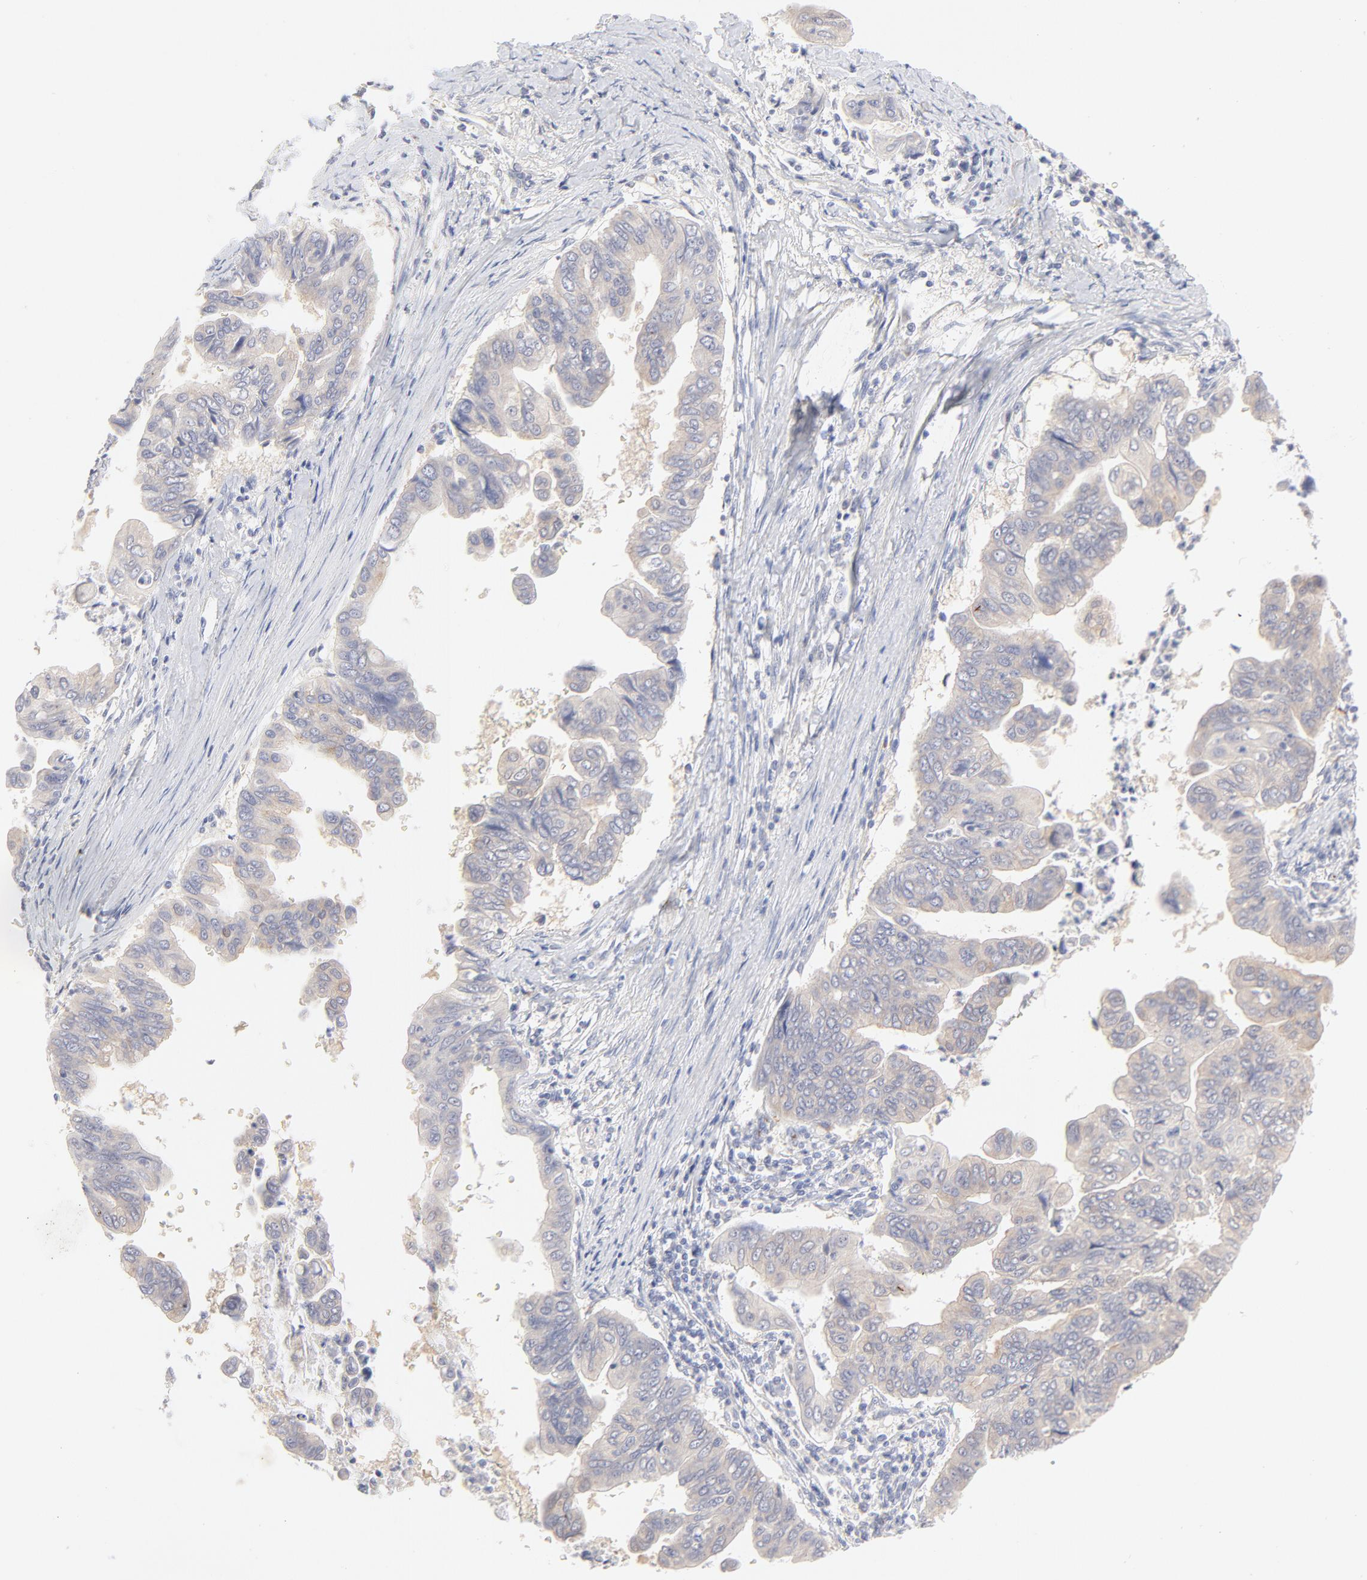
{"staining": {"intensity": "moderate", "quantity": "25%-75%", "location": "cytoplasmic/membranous"}, "tissue": "stomach cancer", "cell_type": "Tumor cells", "image_type": "cancer", "snomed": [{"axis": "morphology", "description": "Adenocarcinoma, NOS"}, {"axis": "topography", "description": "Stomach, upper"}], "caption": "This histopathology image displays IHC staining of human adenocarcinoma (stomach), with medium moderate cytoplasmic/membranous expression in approximately 25%-75% of tumor cells.", "gene": "NKX2-2", "patient": {"sex": "male", "age": 80}}